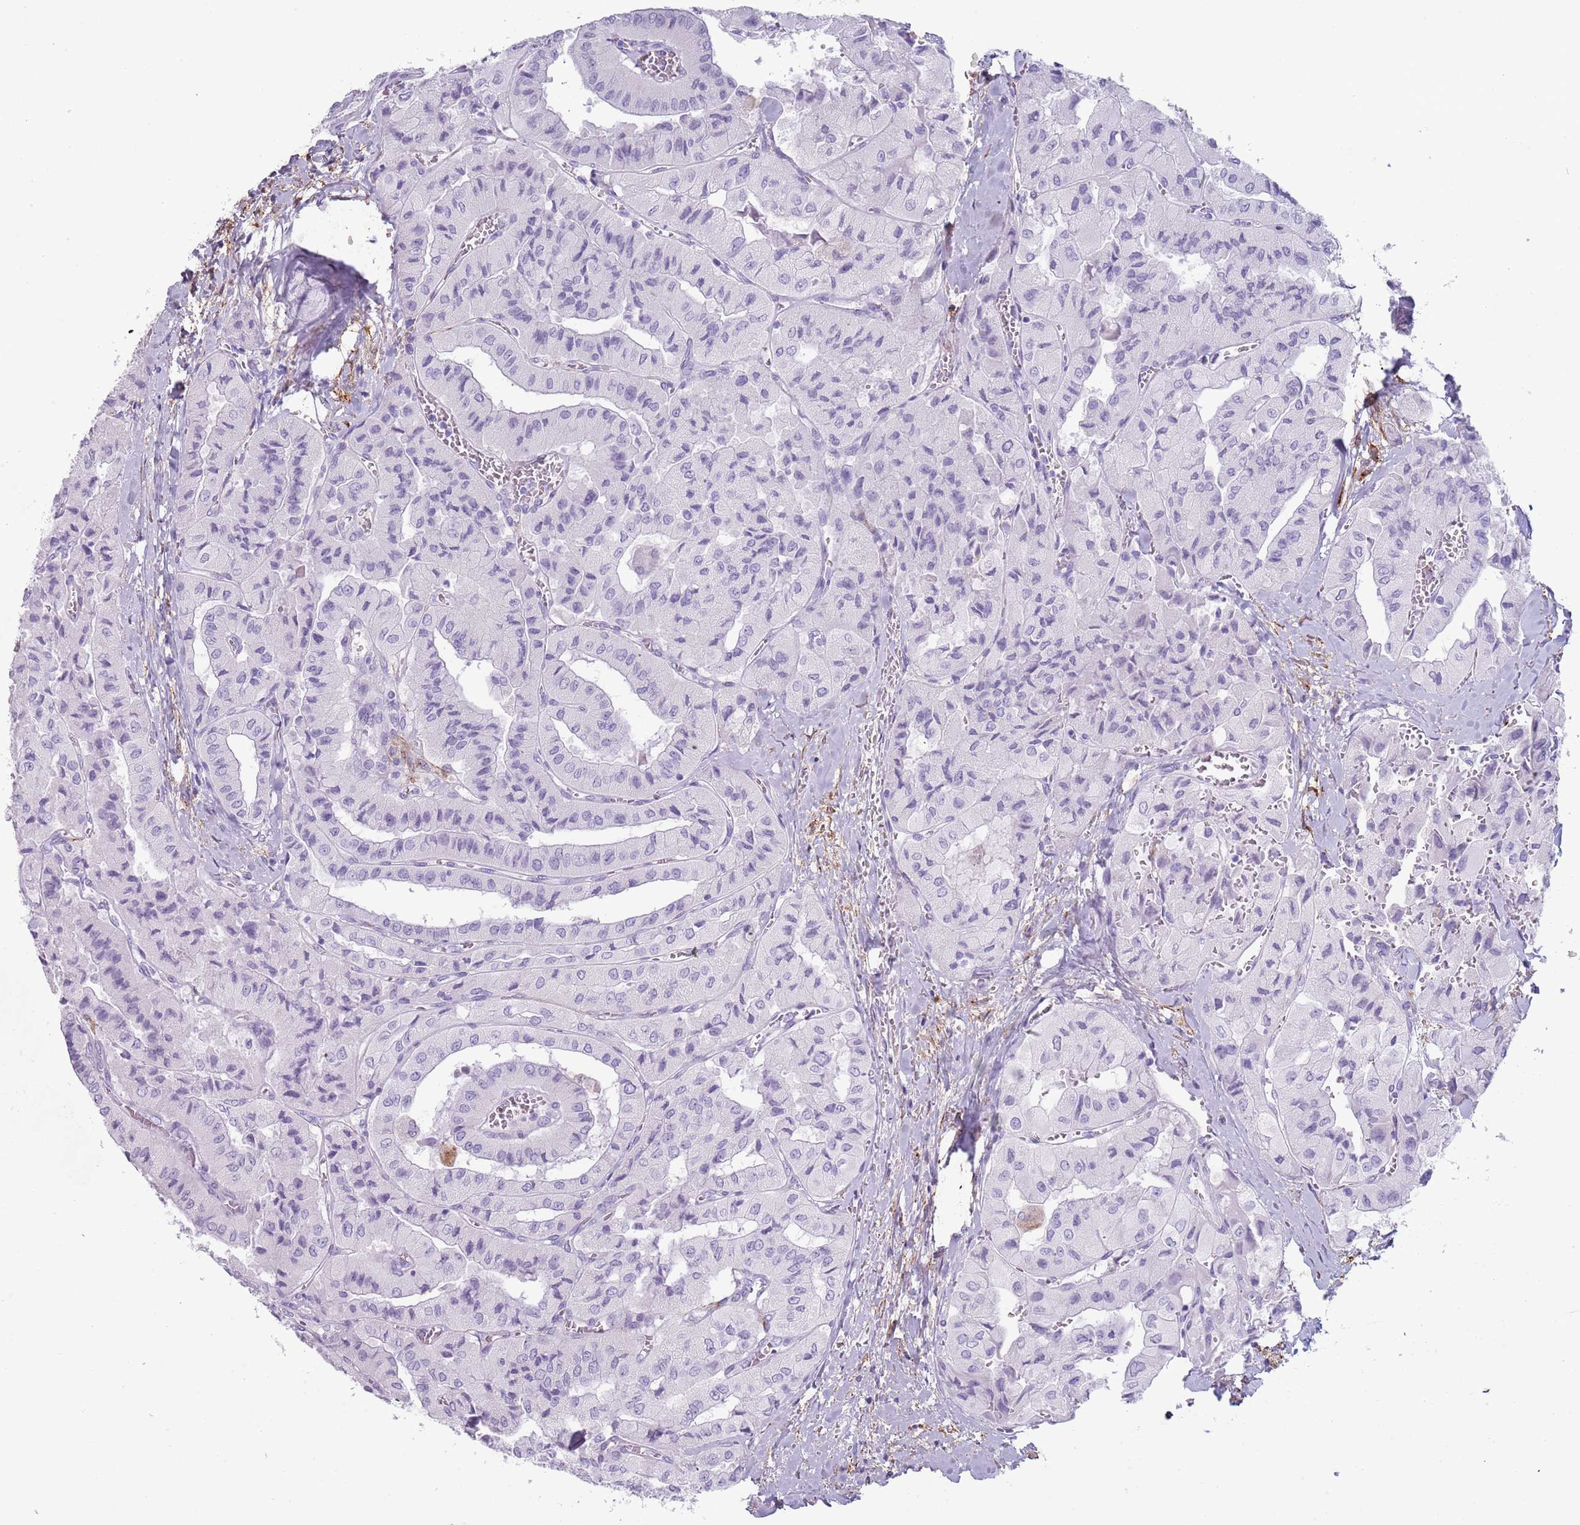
{"staining": {"intensity": "negative", "quantity": "none", "location": "none"}, "tissue": "thyroid cancer", "cell_type": "Tumor cells", "image_type": "cancer", "snomed": [{"axis": "morphology", "description": "Normal tissue, NOS"}, {"axis": "morphology", "description": "Papillary adenocarcinoma, NOS"}, {"axis": "topography", "description": "Thyroid gland"}], "caption": "A high-resolution photomicrograph shows IHC staining of thyroid cancer (papillary adenocarcinoma), which exhibits no significant positivity in tumor cells. The staining was performed using DAB to visualize the protein expression in brown, while the nuclei were stained in blue with hematoxylin (Magnification: 20x).", "gene": "COLEC12", "patient": {"sex": "female", "age": 59}}